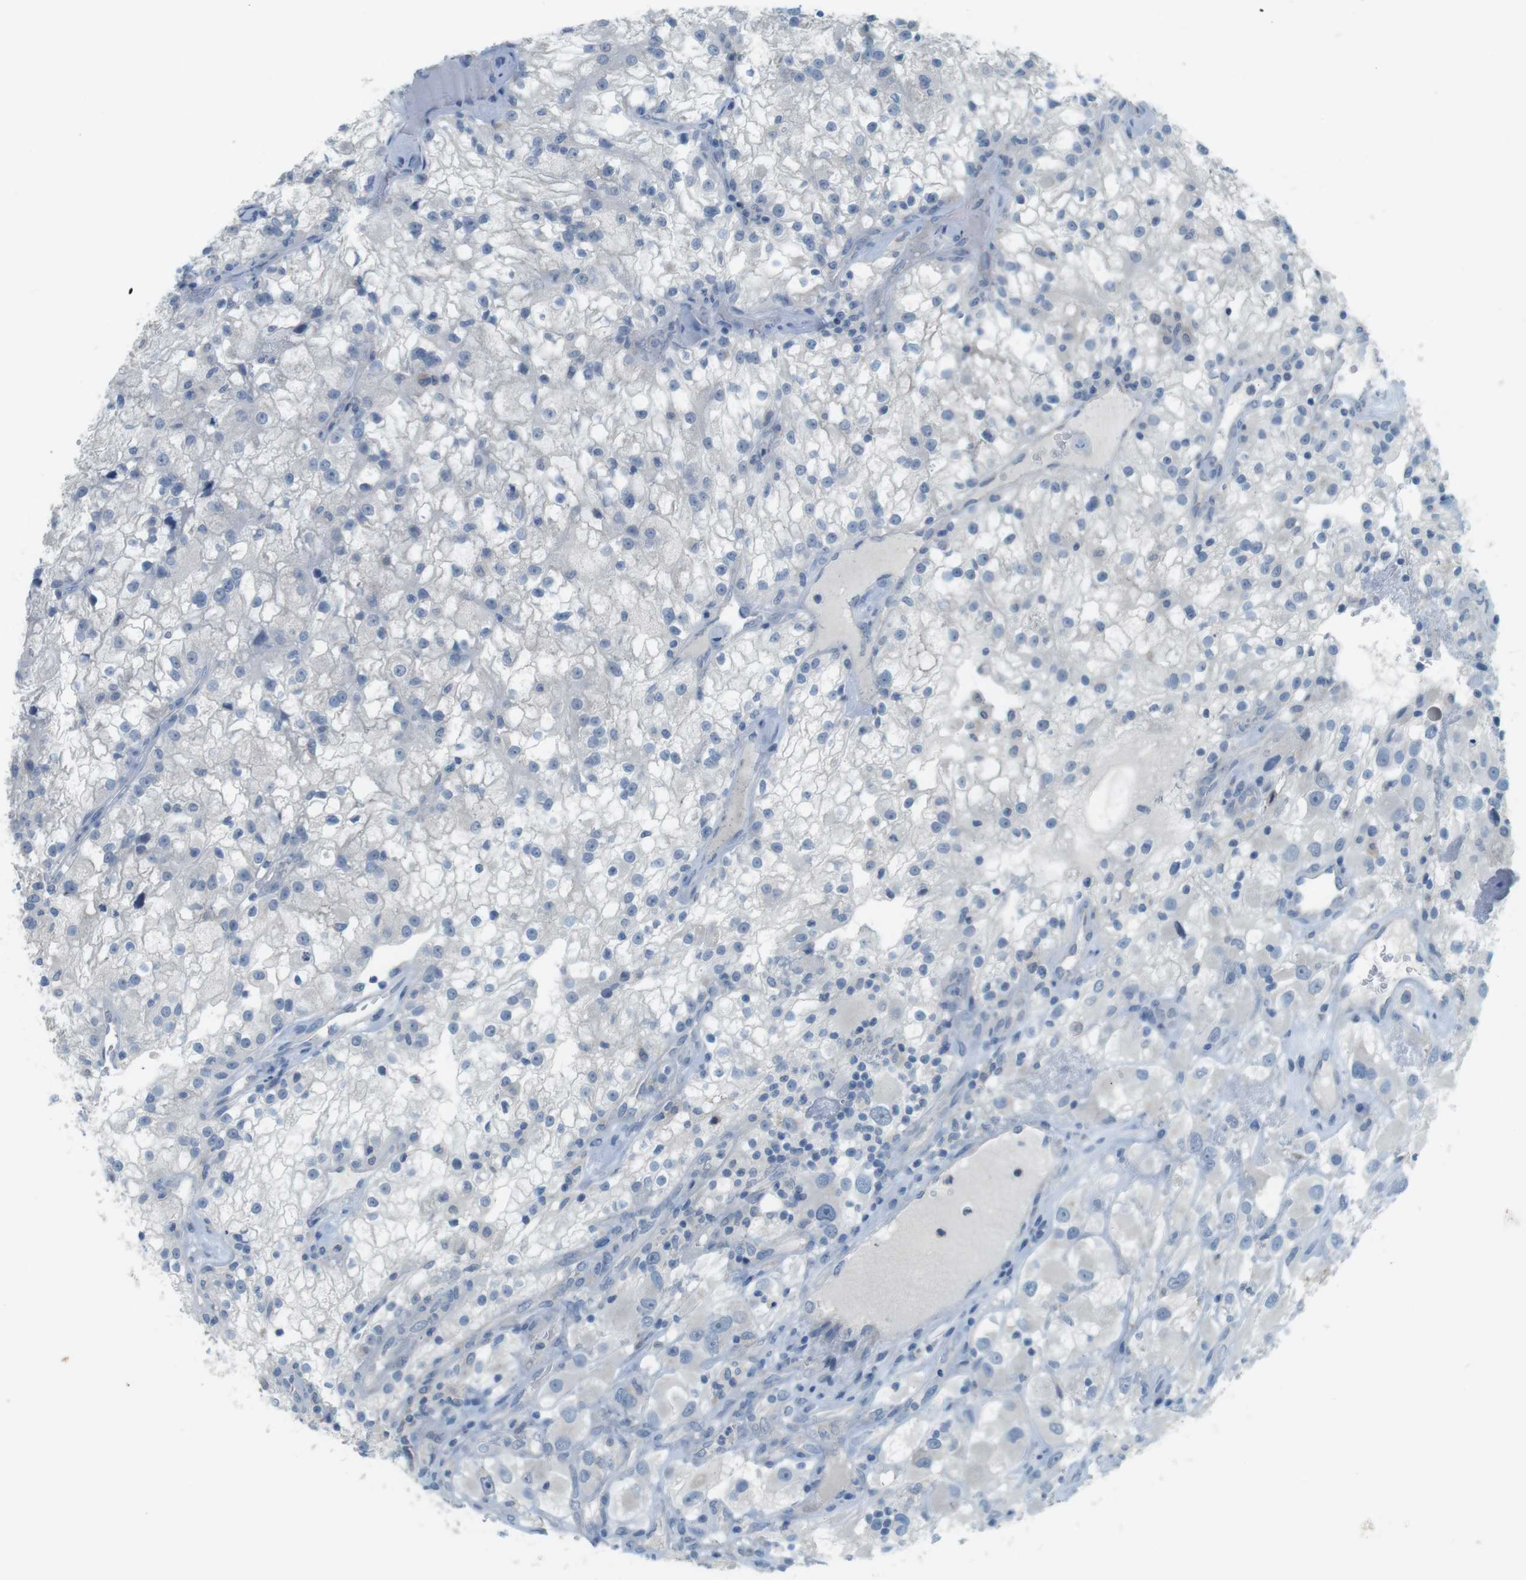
{"staining": {"intensity": "negative", "quantity": "none", "location": "none"}, "tissue": "renal cancer", "cell_type": "Tumor cells", "image_type": "cancer", "snomed": [{"axis": "morphology", "description": "Adenocarcinoma, NOS"}, {"axis": "topography", "description": "Kidney"}], "caption": "An IHC image of renal adenocarcinoma is shown. There is no staining in tumor cells of renal adenocarcinoma.", "gene": "MUC5B", "patient": {"sex": "female", "age": 52}}